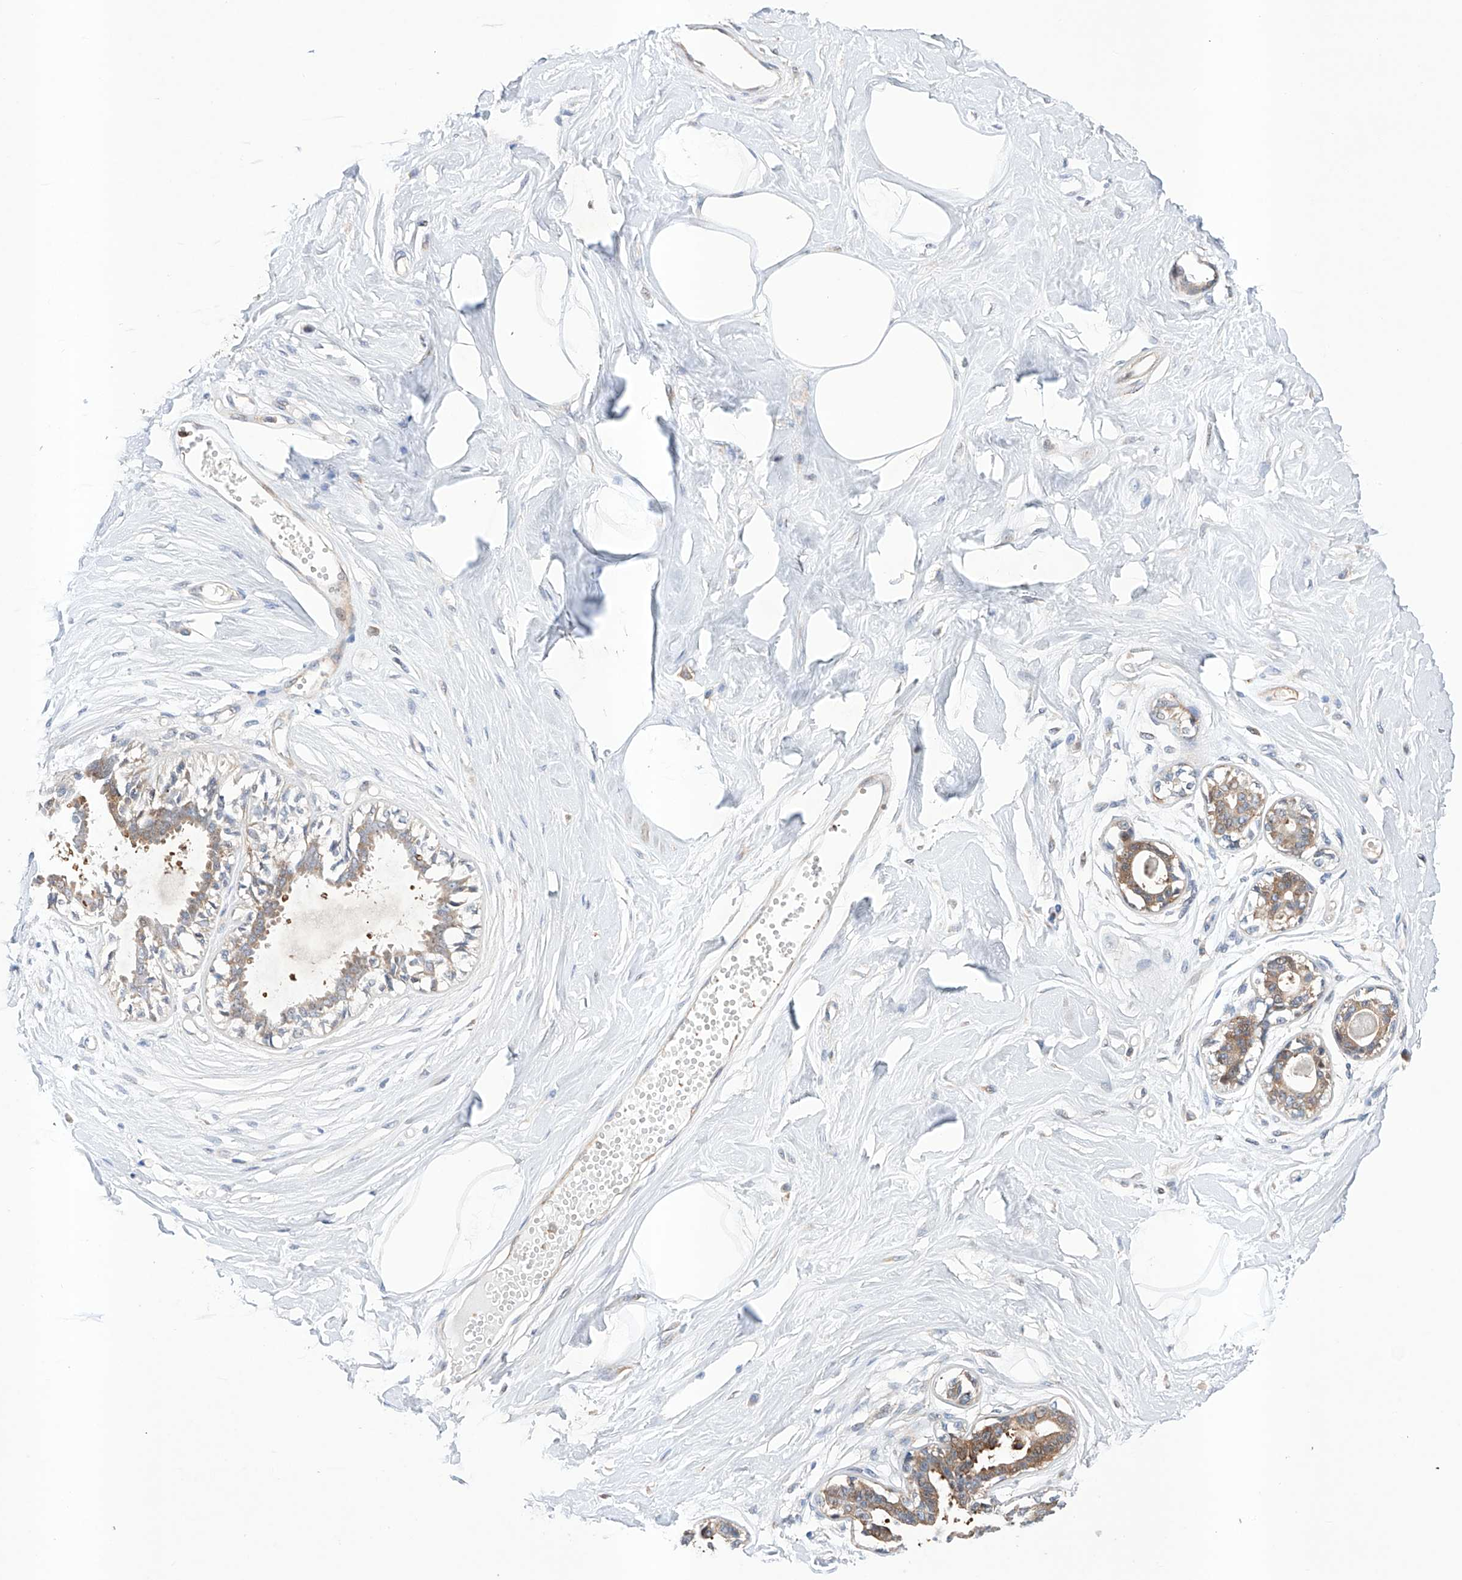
{"staining": {"intensity": "negative", "quantity": "none", "location": "none"}, "tissue": "breast", "cell_type": "Adipocytes", "image_type": "normal", "snomed": [{"axis": "morphology", "description": "Normal tissue, NOS"}, {"axis": "topography", "description": "Breast"}], "caption": "Immunohistochemical staining of benign breast exhibits no significant staining in adipocytes. The staining was performed using DAB to visualize the protein expression in brown, while the nuclei were stained in blue with hematoxylin (Magnification: 20x).", "gene": "TIMM23", "patient": {"sex": "female", "age": 45}}